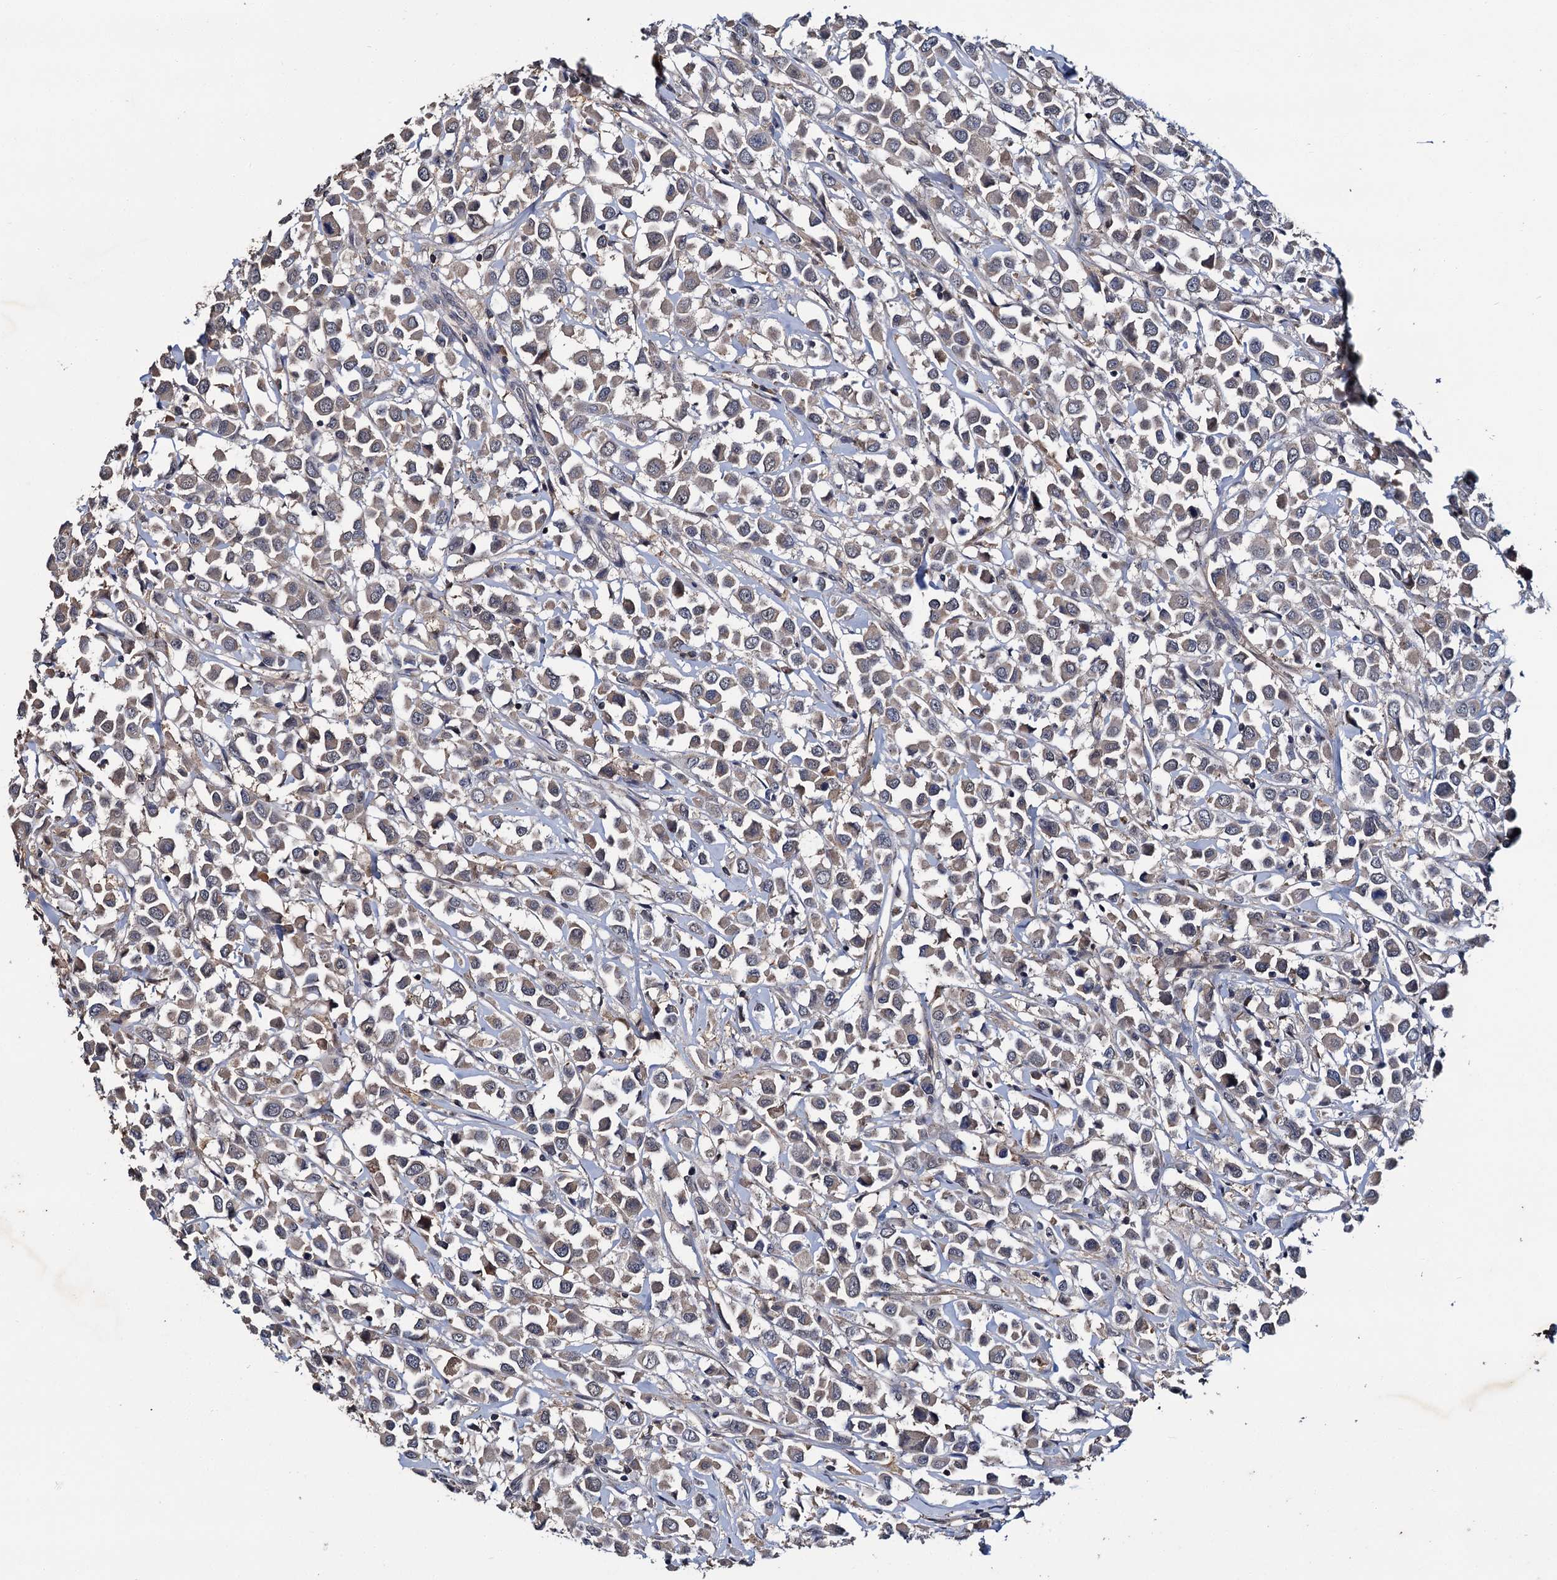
{"staining": {"intensity": "weak", "quantity": "25%-75%", "location": "cytoplasmic/membranous"}, "tissue": "breast cancer", "cell_type": "Tumor cells", "image_type": "cancer", "snomed": [{"axis": "morphology", "description": "Duct carcinoma"}, {"axis": "topography", "description": "Breast"}], "caption": "Immunohistochemical staining of human breast cancer shows low levels of weak cytoplasmic/membranous protein staining in approximately 25%-75% of tumor cells.", "gene": "SLC46A3", "patient": {"sex": "female", "age": 61}}